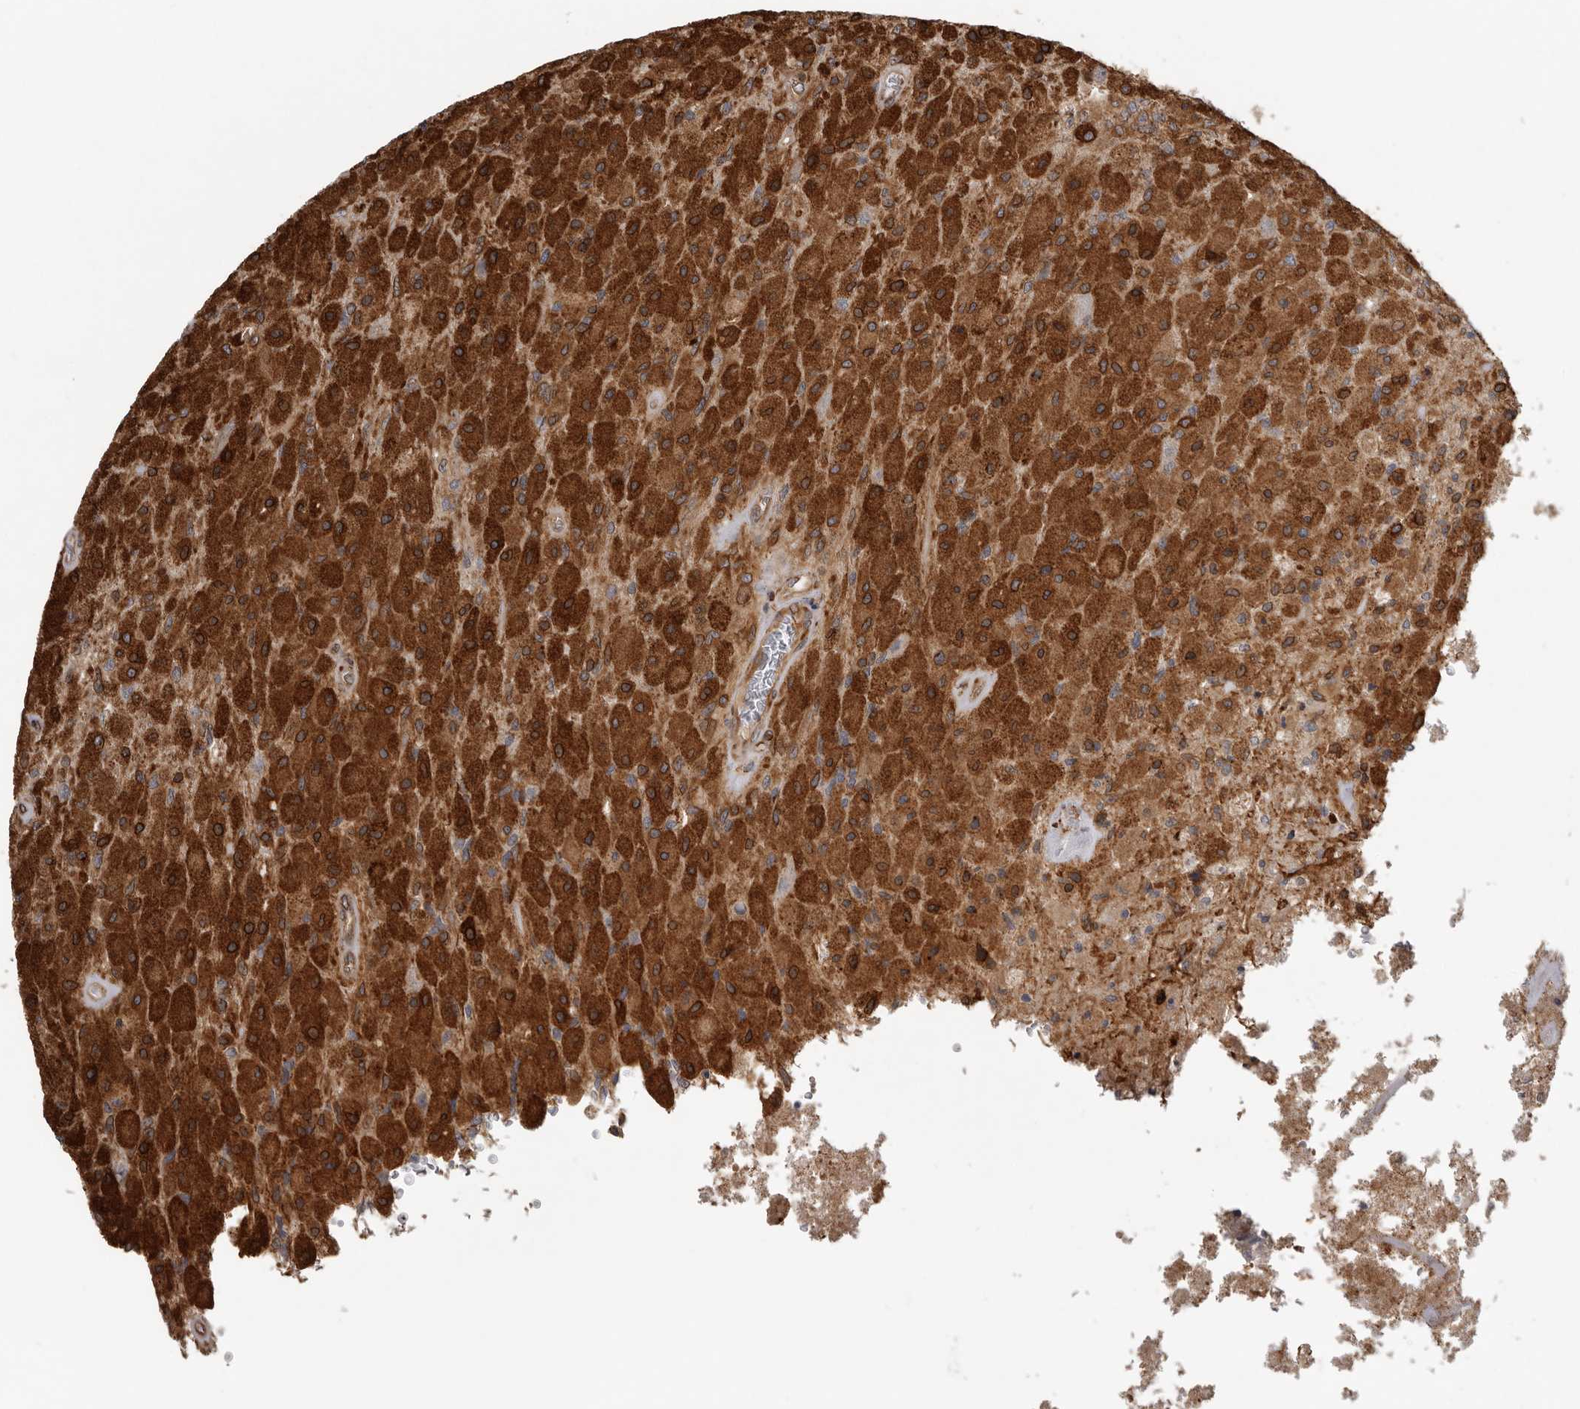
{"staining": {"intensity": "strong", "quantity": ">75%", "location": "cytoplasmic/membranous"}, "tissue": "glioma", "cell_type": "Tumor cells", "image_type": "cancer", "snomed": [{"axis": "morphology", "description": "Normal tissue, NOS"}, {"axis": "morphology", "description": "Glioma, malignant, High grade"}, {"axis": "topography", "description": "Cerebral cortex"}], "caption": "A brown stain labels strong cytoplasmic/membranous positivity of a protein in human high-grade glioma (malignant) tumor cells. Immunohistochemistry stains the protein of interest in brown and the nuclei are stained blue.", "gene": "CEP350", "patient": {"sex": "male", "age": 77}}